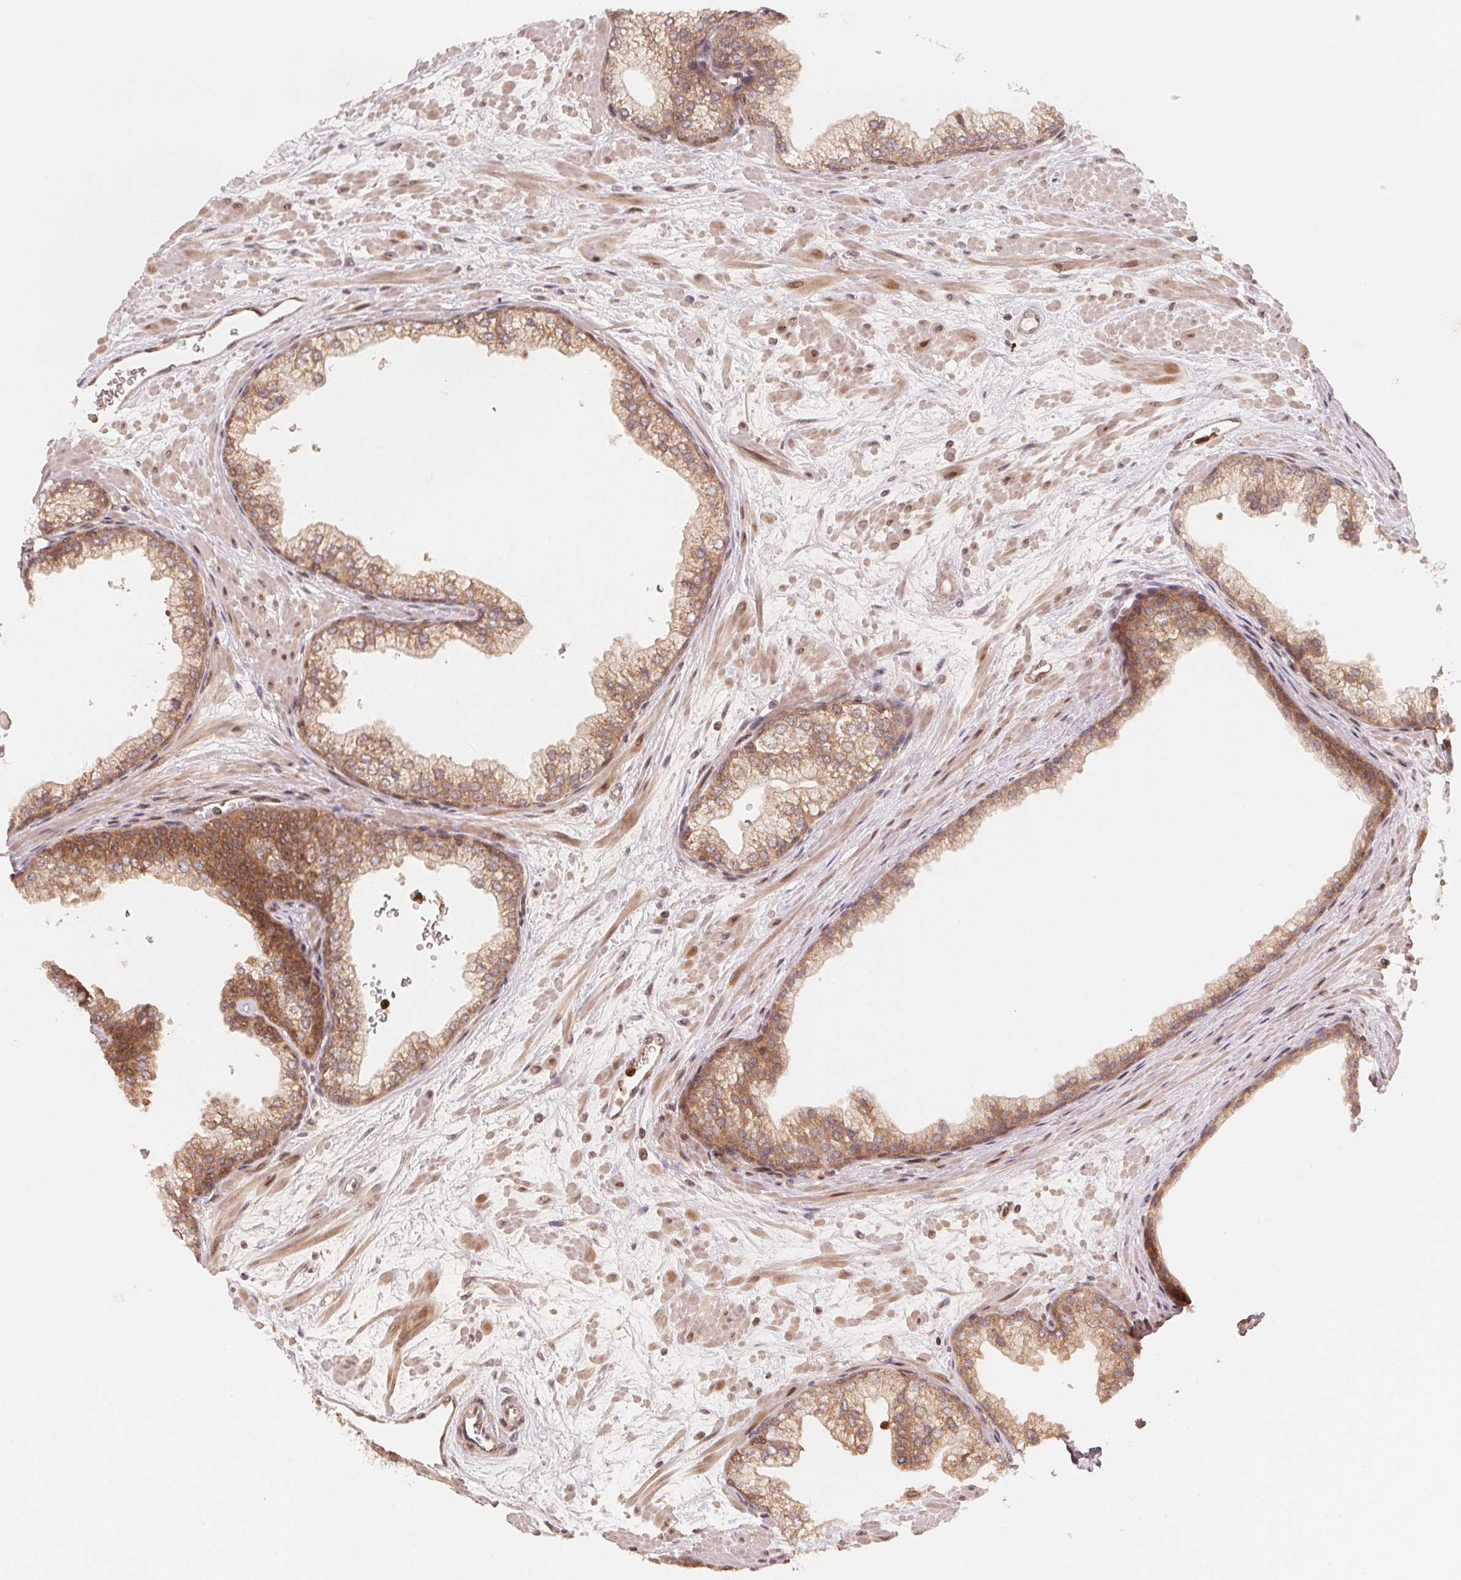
{"staining": {"intensity": "weak", "quantity": ">75%", "location": "cytoplasmic/membranous"}, "tissue": "prostate", "cell_type": "Glandular cells", "image_type": "normal", "snomed": [{"axis": "morphology", "description": "Normal tissue, NOS"}, {"axis": "topography", "description": "Prostate"}, {"axis": "topography", "description": "Peripheral nerve tissue"}], "caption": "Weak cytoplasmic/membranous positivity for a protein is seen in approximately >75% of glandular cells of normal prostate using IHC.", "gene": "CCDC102B", "patient": {"sex": "male", "age": 61}}